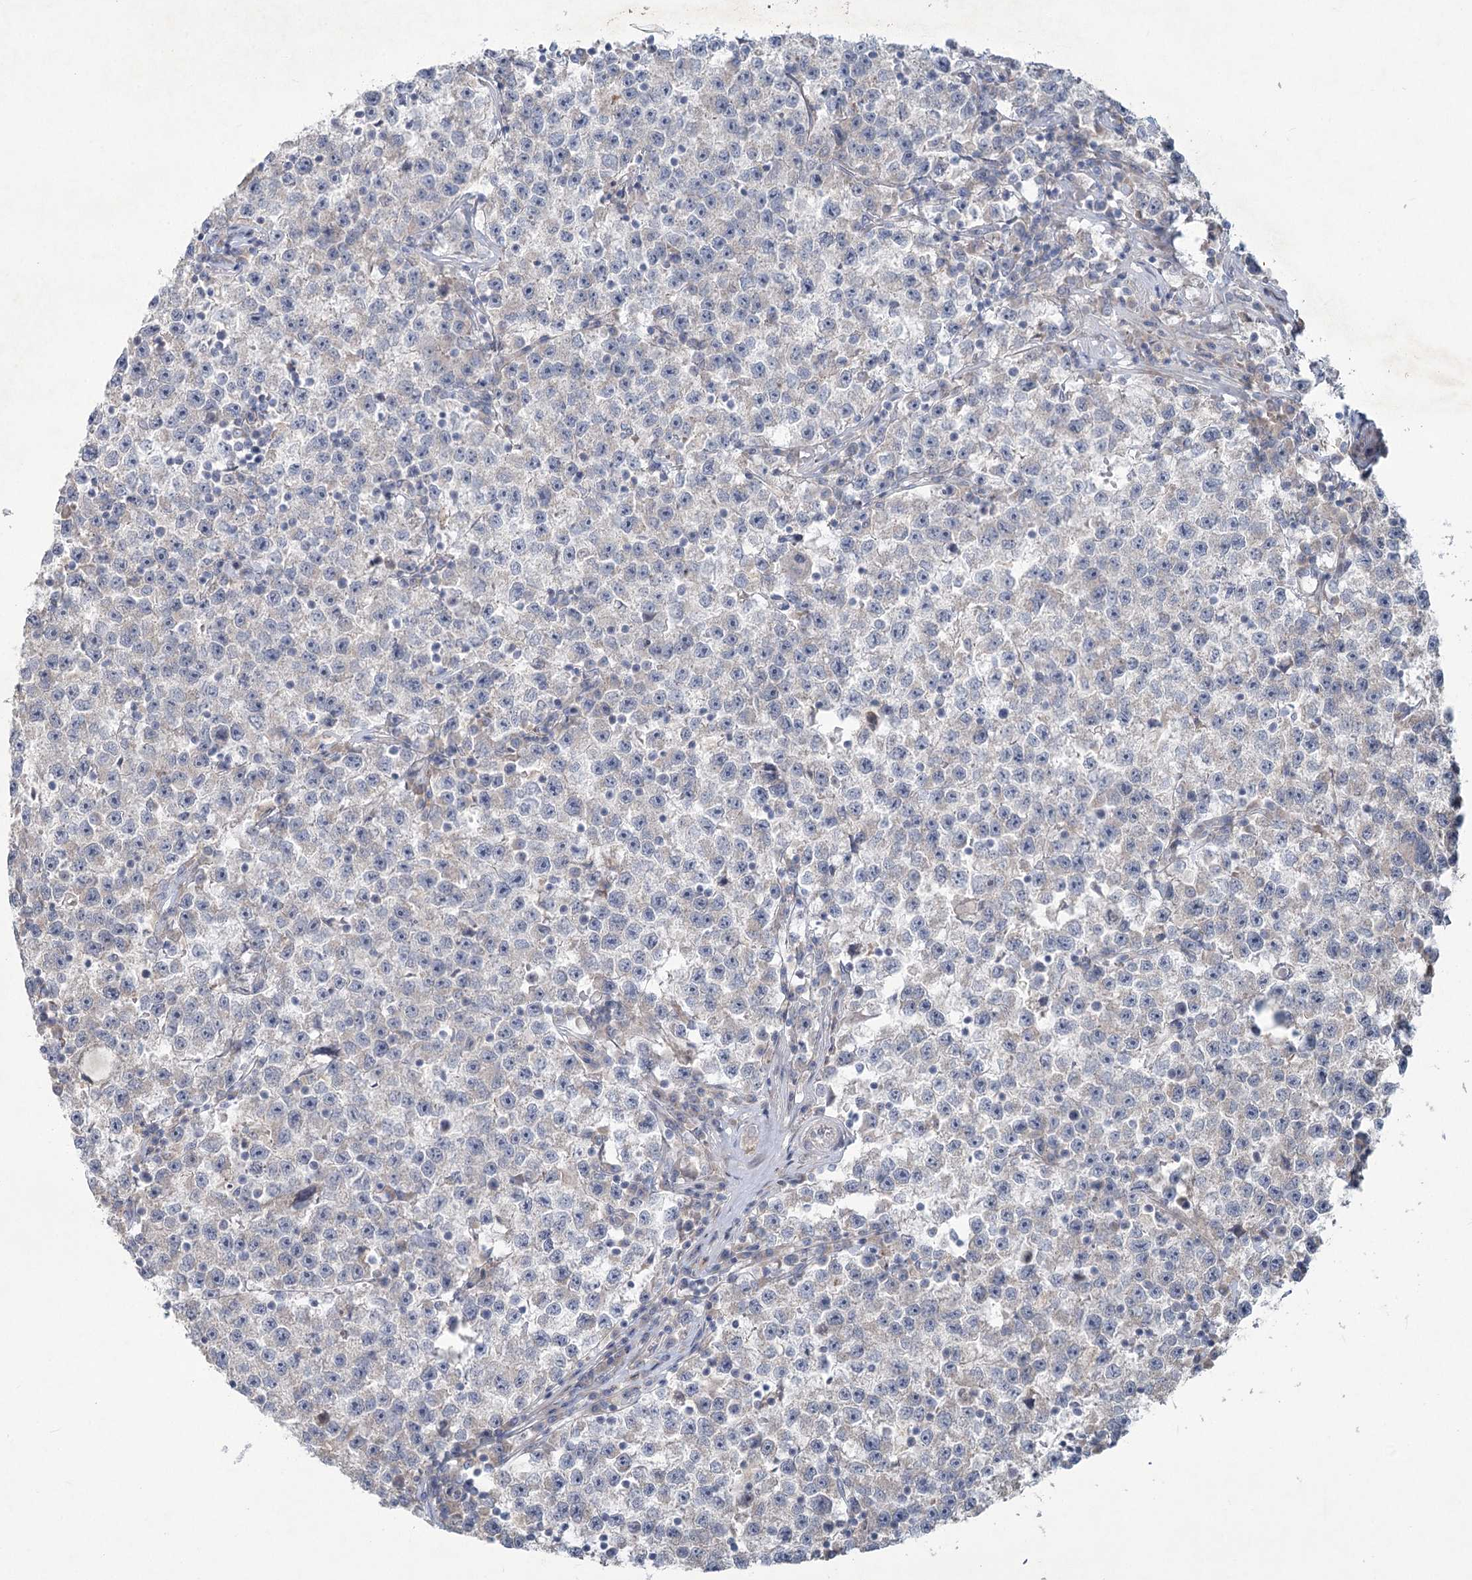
{"staining": {"intensity": "negative", "quantity": "none", "location": "none"}, "tissue": "testis cancer", "cell_type": "Tumor cells", "image_type": "cancer", "snomed": [{"axis": "morphology", "description": "Seminoma, NOS"}, {"axis": "topography", "description": "Testis"}], "caption": "The micrograph exhibits no staining of tumor cells in testis cancer (seminoma). (DAB immunohistochemistry with hematoxylin counter stain).", "gene": "PLA2G12A", "patient": {"sex": "male", "age": 22}}